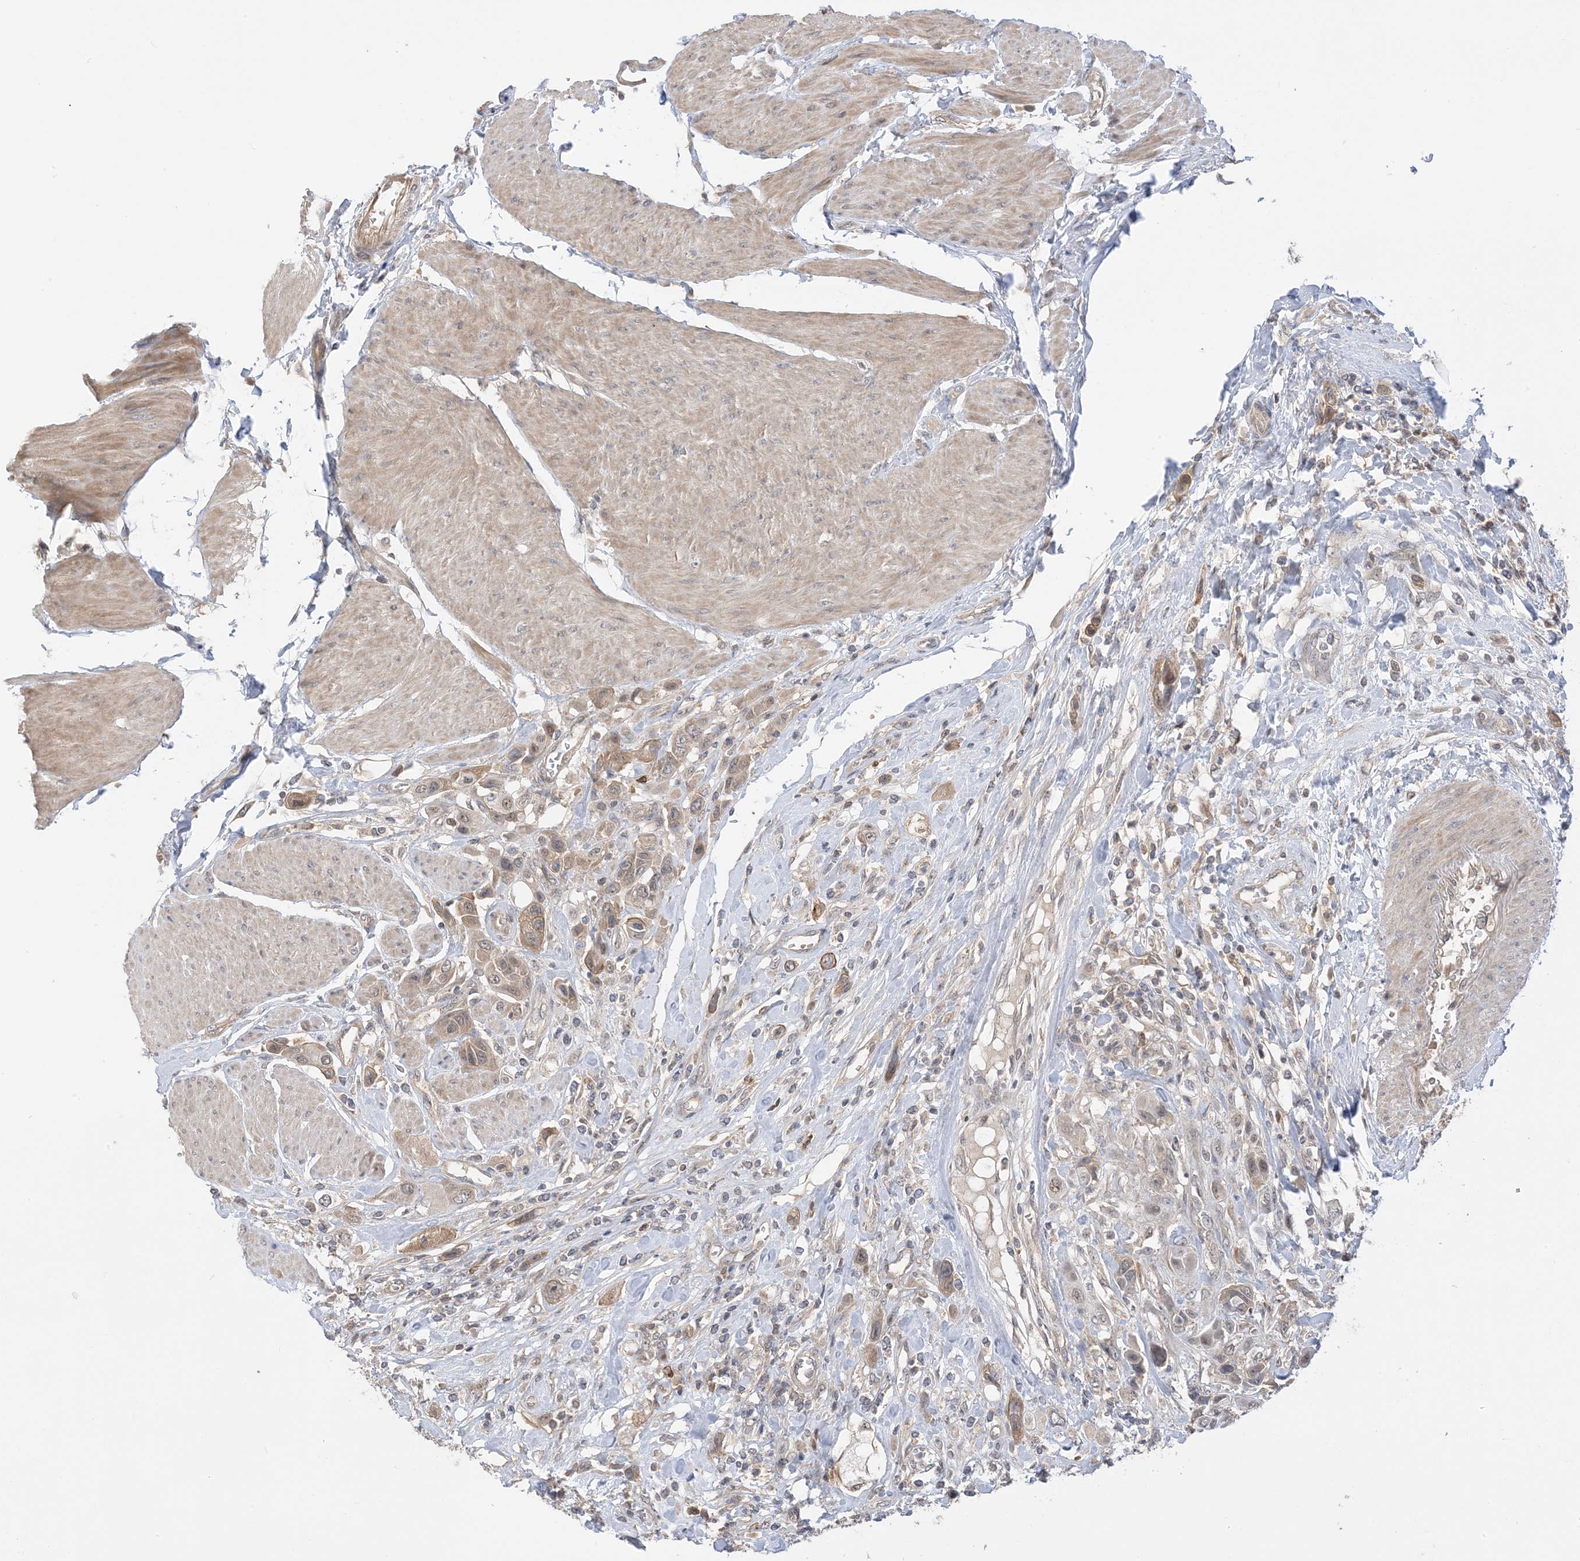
{"staining": {"intensity": "weak", "quantity": ">75%", "location": "cytoplasmic/membranous"}, "tissue": "urothelial cancer", "cell_type": "Tumor cells", "image_type": "cancer", "snomed": [{"axis": "morphology", "description": "Urothelial carcinoma, High grade"}, {"axis": "topography", "description": "Urinary bladder"}], "caption": "This is an image of immunohistochemistry staining of urothelial cancer, which shows weak expression in the cytoplasmic/membranous of tumor cells.", "gene": "WDR26", "patient": {"sex": "male", "age": 50}}